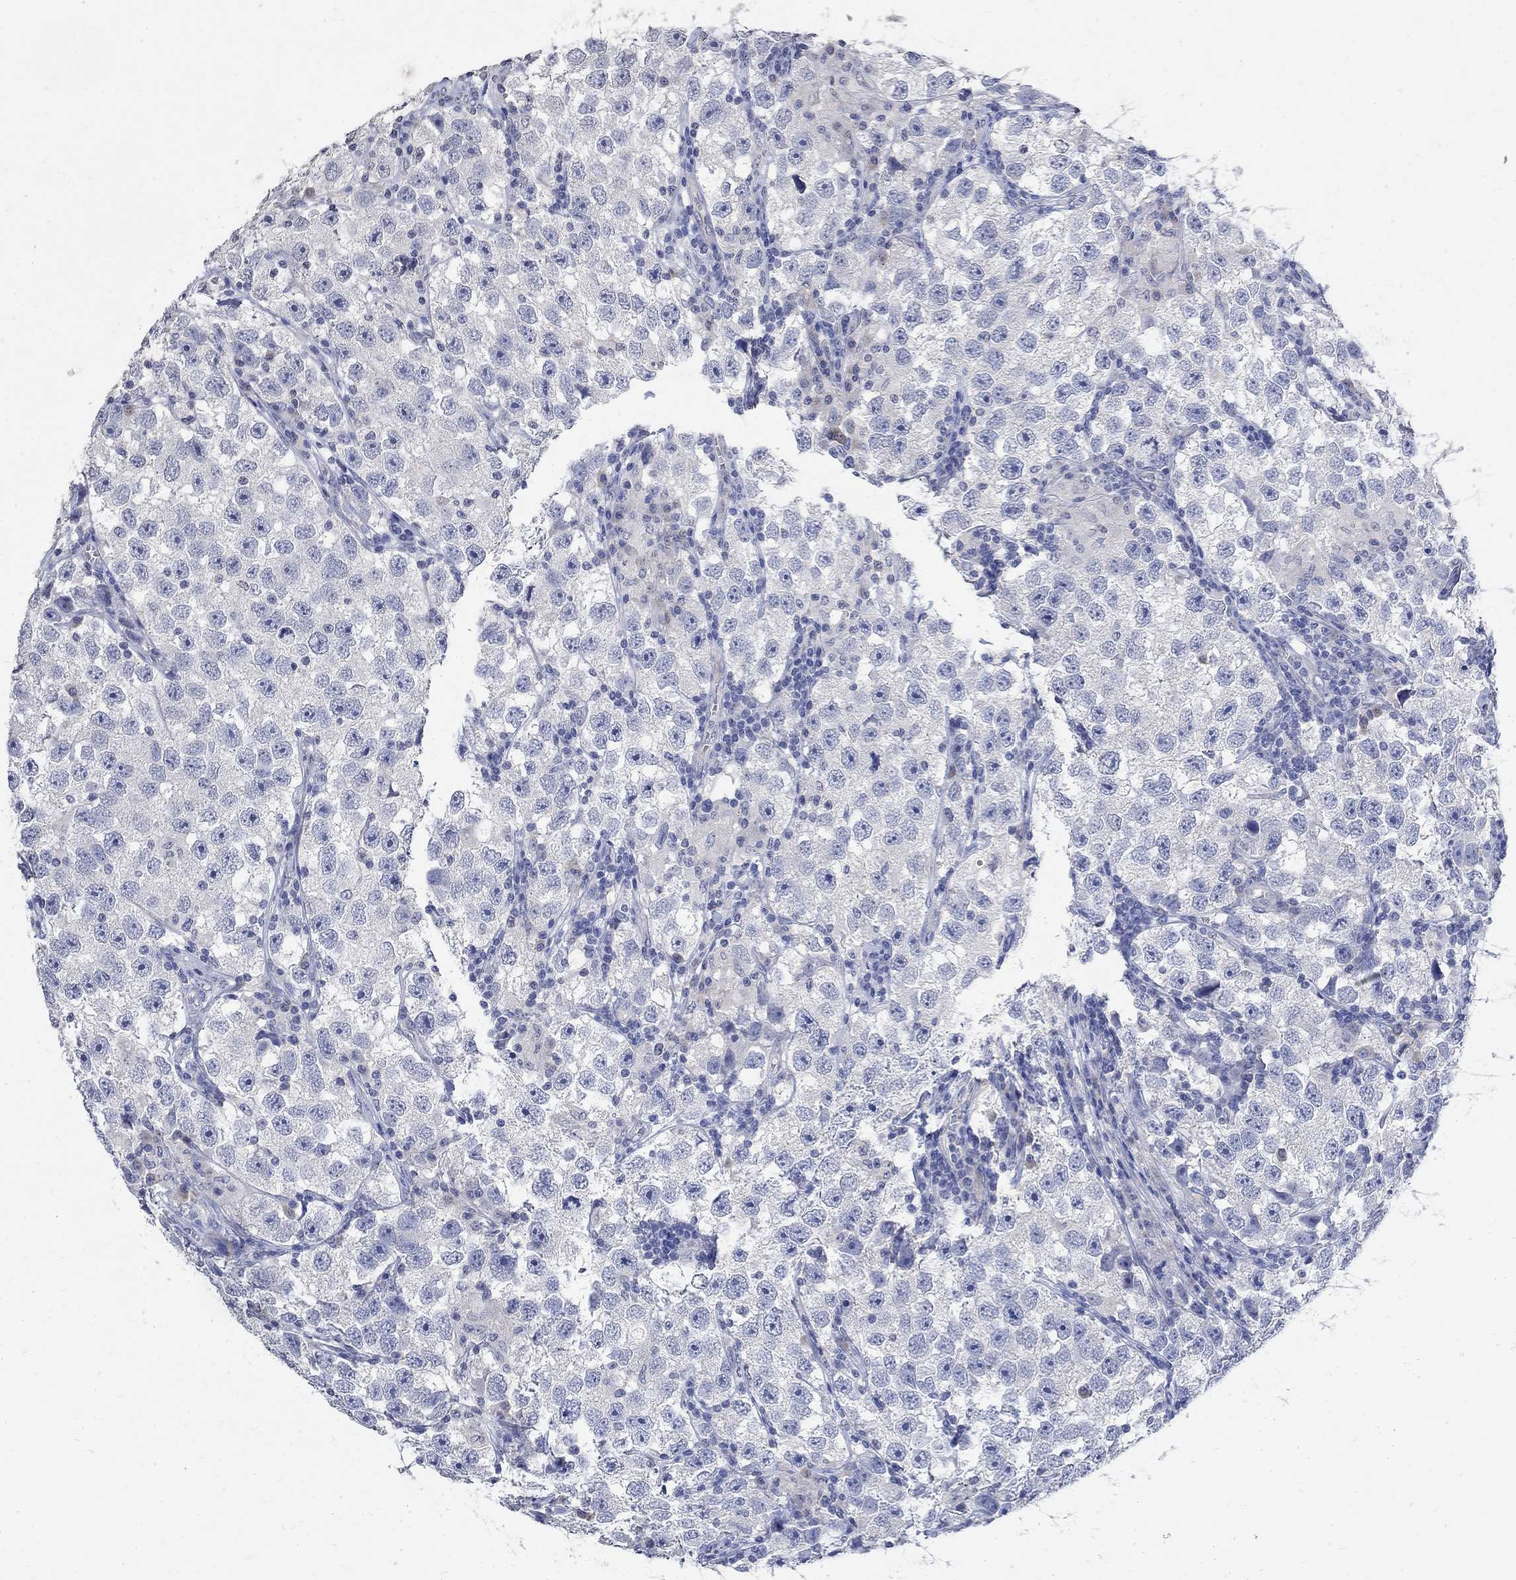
{"staining": {"intensity": "negative", "quantity": "none", "location": "none"}, "tissue": "testis cancer", "cell_type": "Tumor cells", "image_type": "cancer", "snomed": [{"axis": "morphology", "description": "Seminoma, NOS"}, {"axis": "topography", "description": "Testis"}], "caption": "Testis cancer stained for a protein using immunohistochemistry (IHC) exhibits no staining tumor cells.", "gene": "TMEM169", "patient": {"sex": "male", "age": 26}}